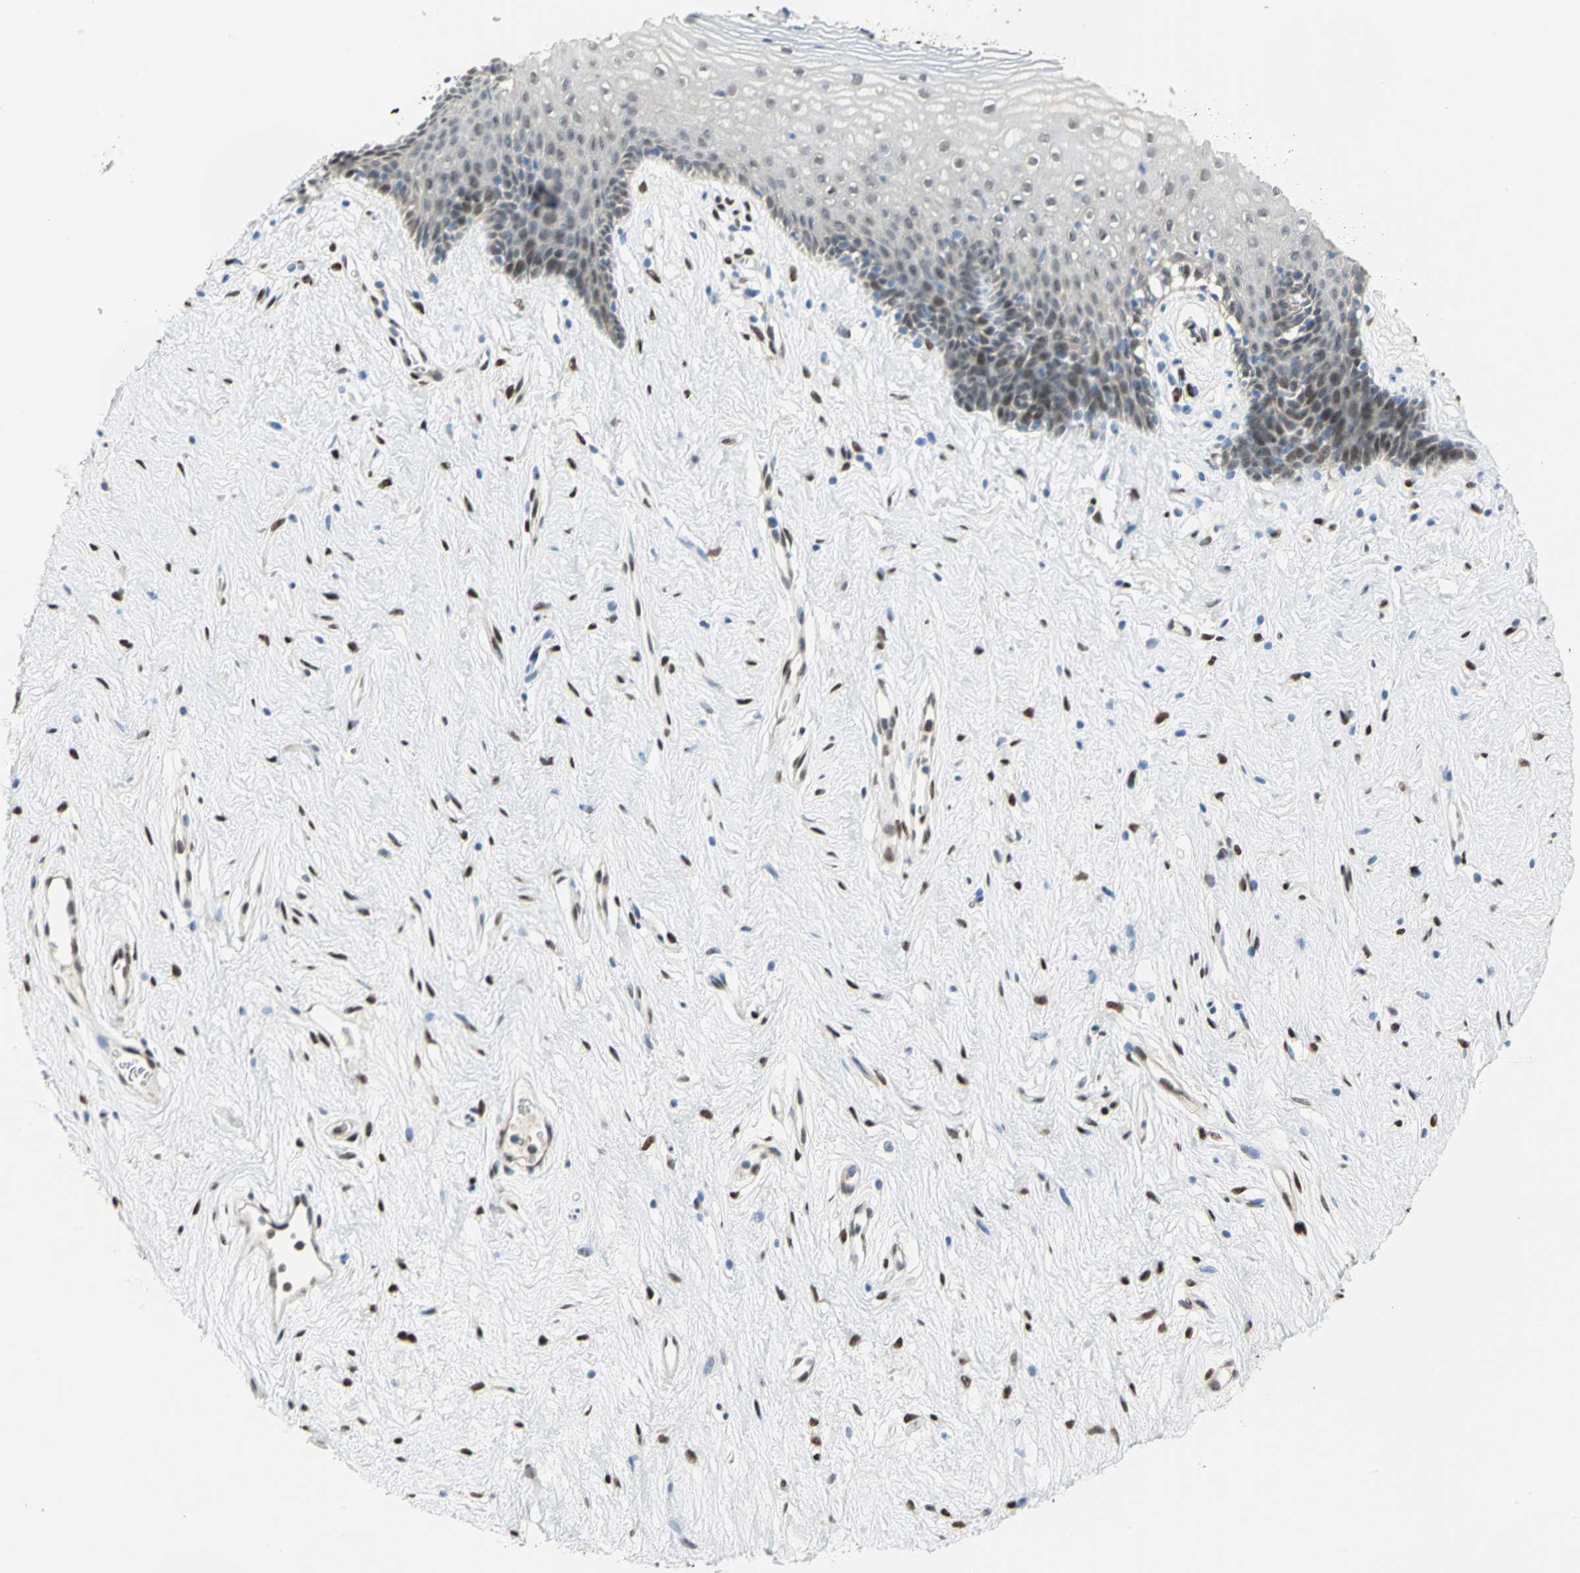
{"staining": {"intensity": "weak", "quantity": "25%-75%", "location": "cytoplasmic/membranous,nuclear"}, "tissue": "vagina", "cell_type": "Squamous epithelial cells", "image_type": "normal", "snomed": [{"axis": "morphology", "description": "Normal tissue, NOS"}, {"axis": "topography", "description": "Vagina"}], "caption": "A high-resolution photomicrograph shows immunohistochemistry (IHC) staining of normal vagina, which demonstrates weak cytoplasmic/membranous,nuclear positivity in approximately 25%-75% of squamous epithelial cells.", "gene": "RBFOX2", "patient": {"sex": "female", "age": 44}}